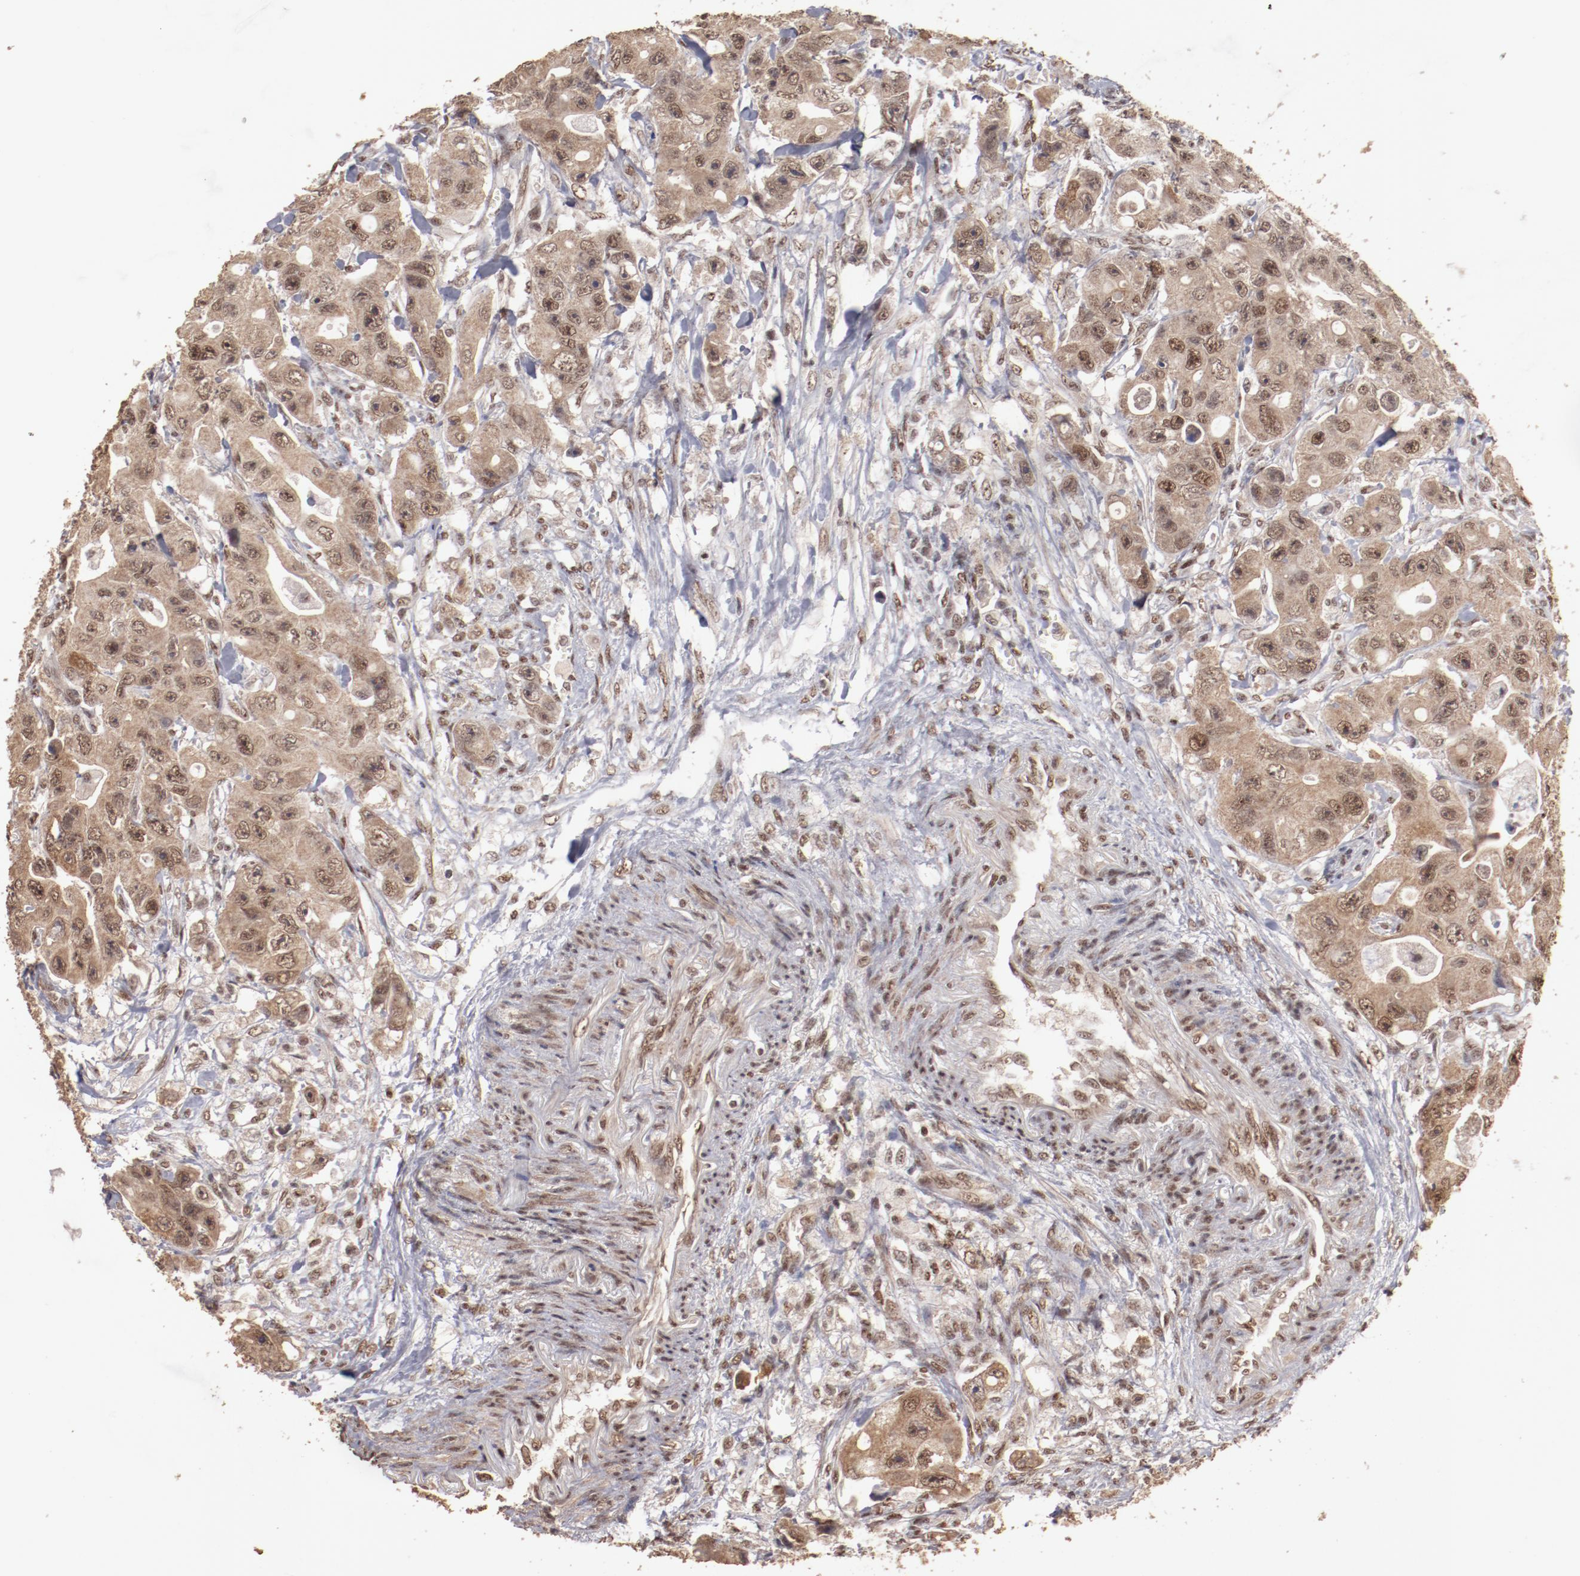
{"staining": {"intensity": "moderate", "quantity": ">75%", "location": "cytoplasmic/membranous,nuclear"}, "tissue": "colorectal cancer", "cell_type": "Tumor cells", "image_type": "cancer", "snomed": [{"axis": "morphology", "description": "Adenocarcinoma, NOS"}, {"axis": "topography", "description": "Colon"}], "caption": "Immunohistochemical staining of colorectal cancer (adenocarcinoma) demonstrates medium levels of moderate cytoplasmic/membranous and nuclear protein expression in about >75% of tumor cells.", "gene": "CLOCK", "patient": {"sex": "female", "age": 46}}